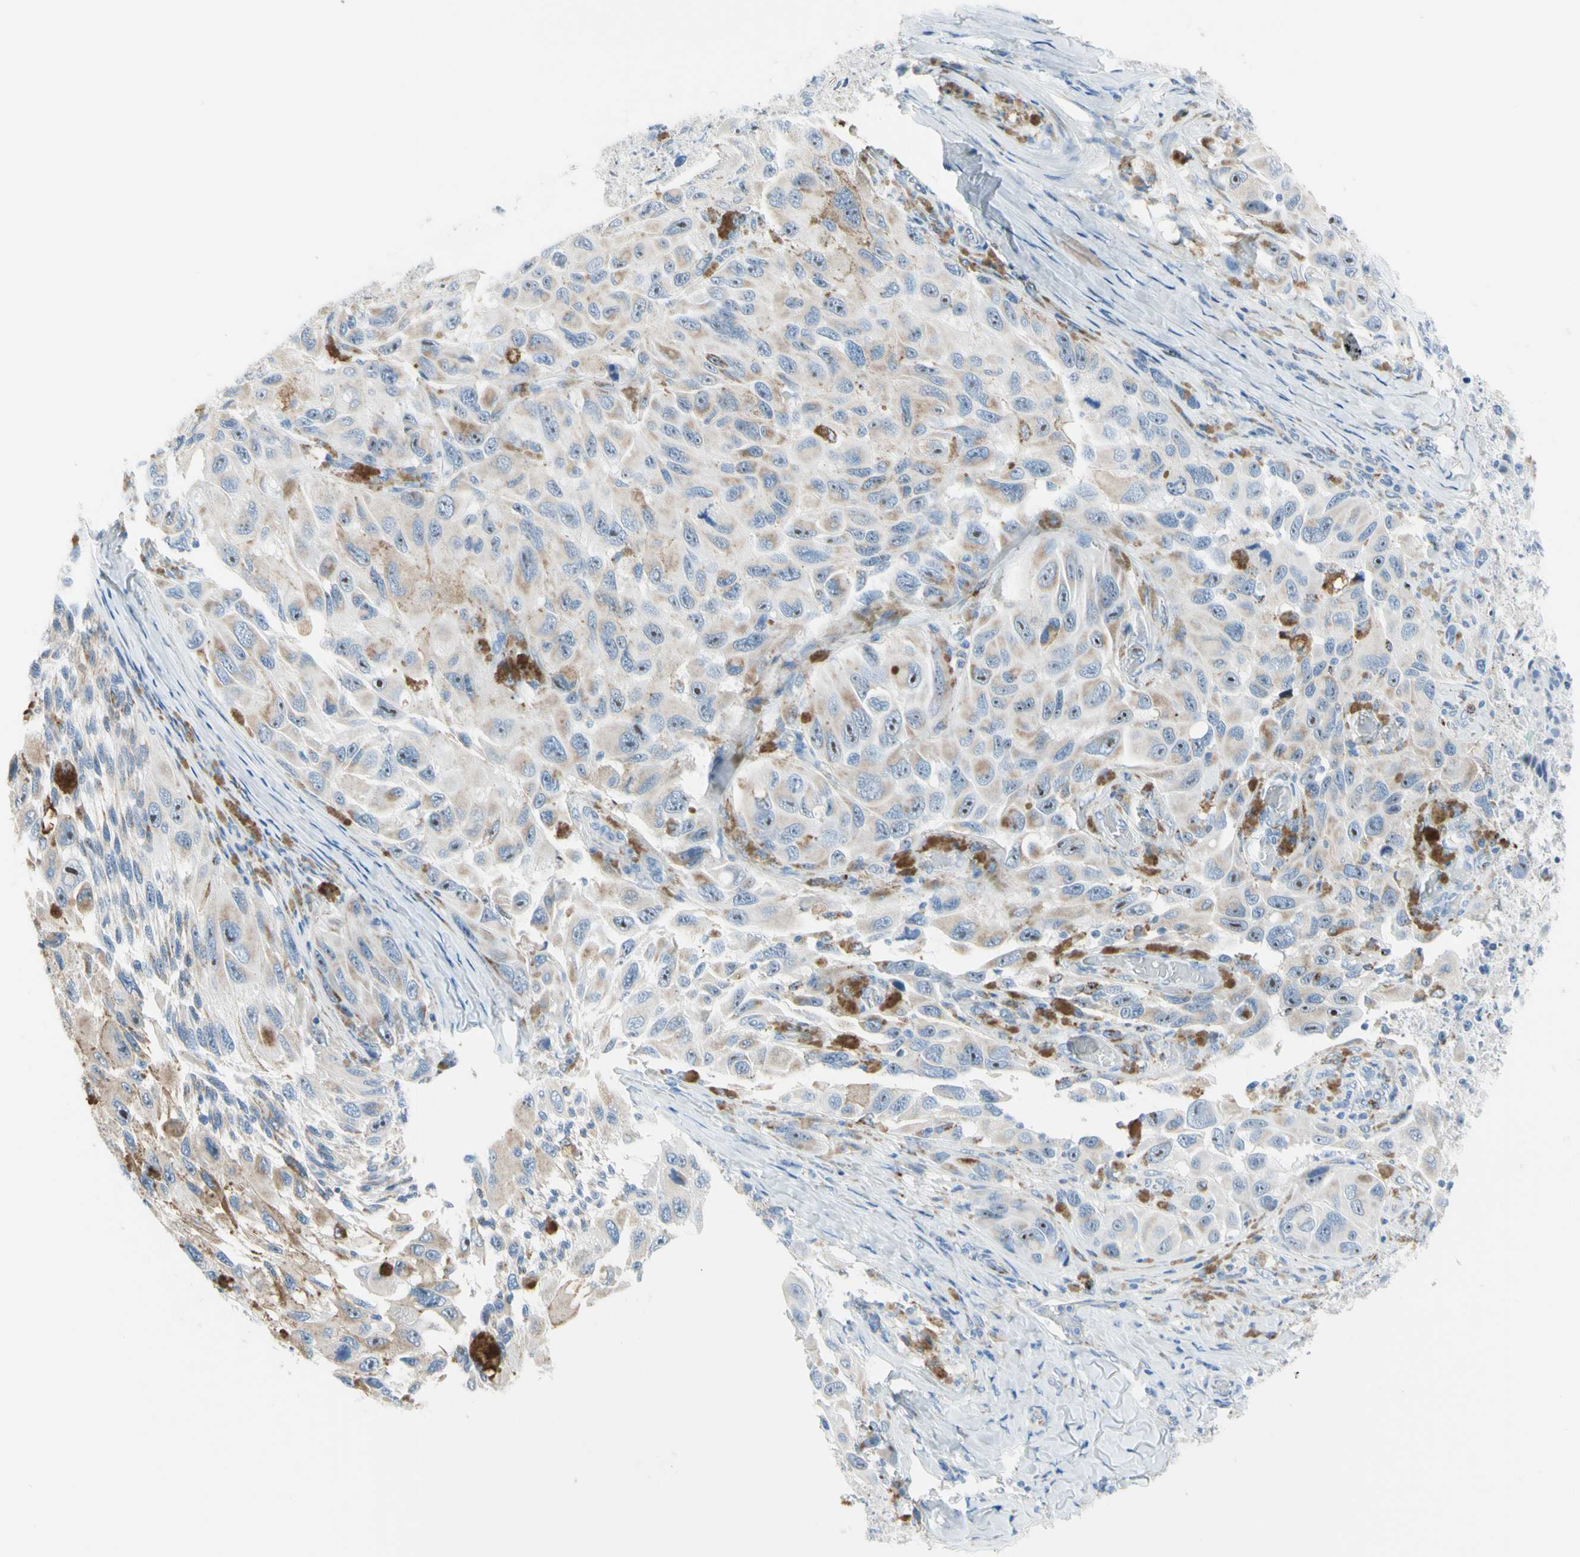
{"staining": {"intensity": "moderate", "quantity": "<25%", "location": "cytoplasmic/membranous,nuclear"}, "tissue": "melanoma", "cell_type": "Tumor cells", "image_type": "cancer", "snomed": [{"axis": "morphology", "description": "Malignant melanoma, NOS"}, {"axis": "topography", "description": "Skin"}], "caption": "Immunohistochemistry (IHC) (DAB) staining of melanoma demonstrates moderate cytoplasmic/membranous and nuclear protein expression in about <25% of tumor cells.", "gene": "CYSLTR1", "patient": {"sex": "female", "age": 73}}